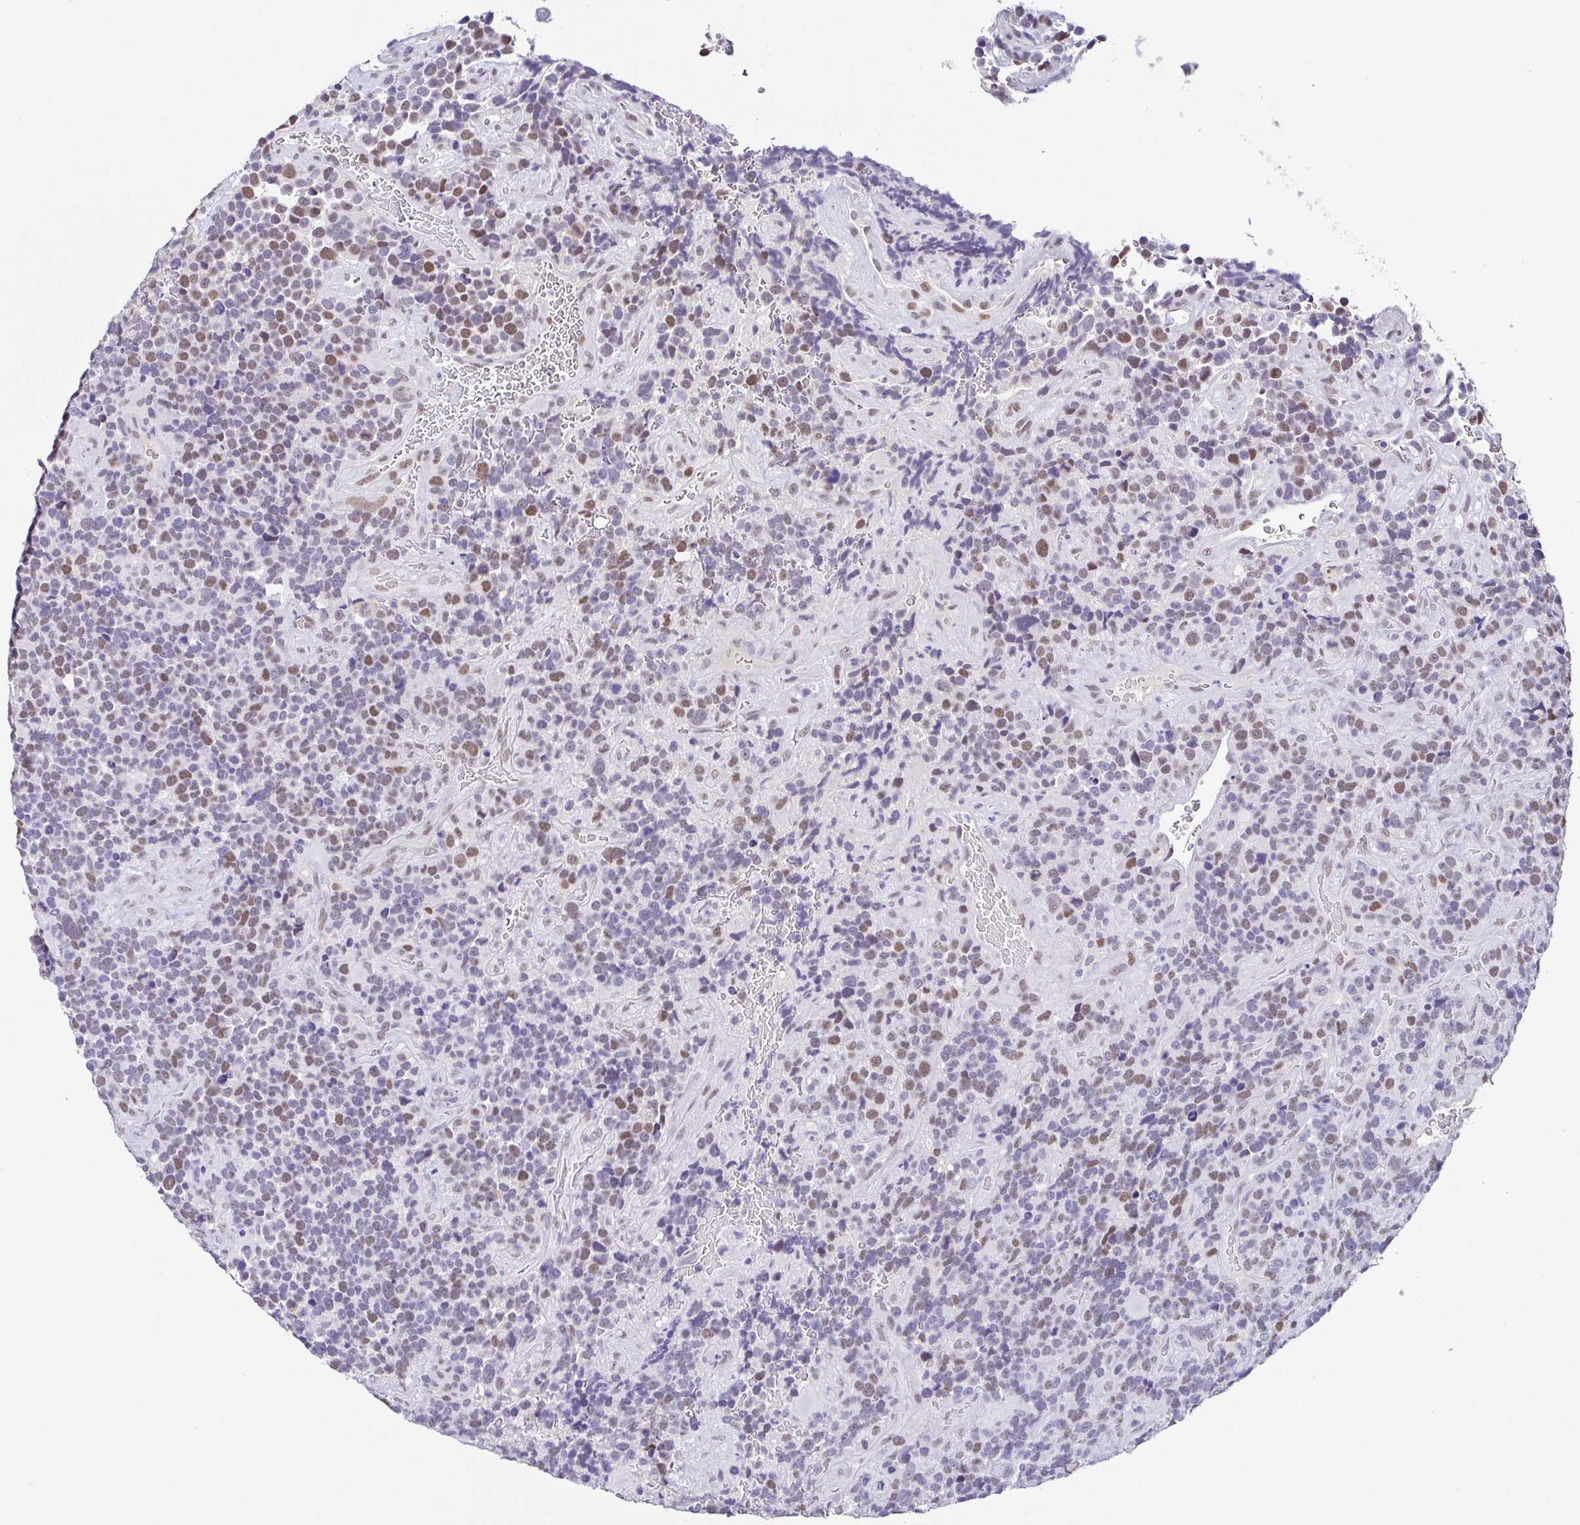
{"staining": {"intensity": "moderate", "quantity": "25%-75%", "location": "nuclear"}, "tissue": "glioma", "cell_type": "Tumor cells", "image_type": "cancer", "snomed": [{"axis": "morphology", "description": "Glioma, malignant, High grade"}, {"axis": "topography", "description": "Brain"}], "caption": "Protein expression analysis of human glioma reveals moderate nuclear positivity in about 25%-75% of tumor cells.", "gene": "TCF3", "patient": {"sex": "male", "age": 33}}